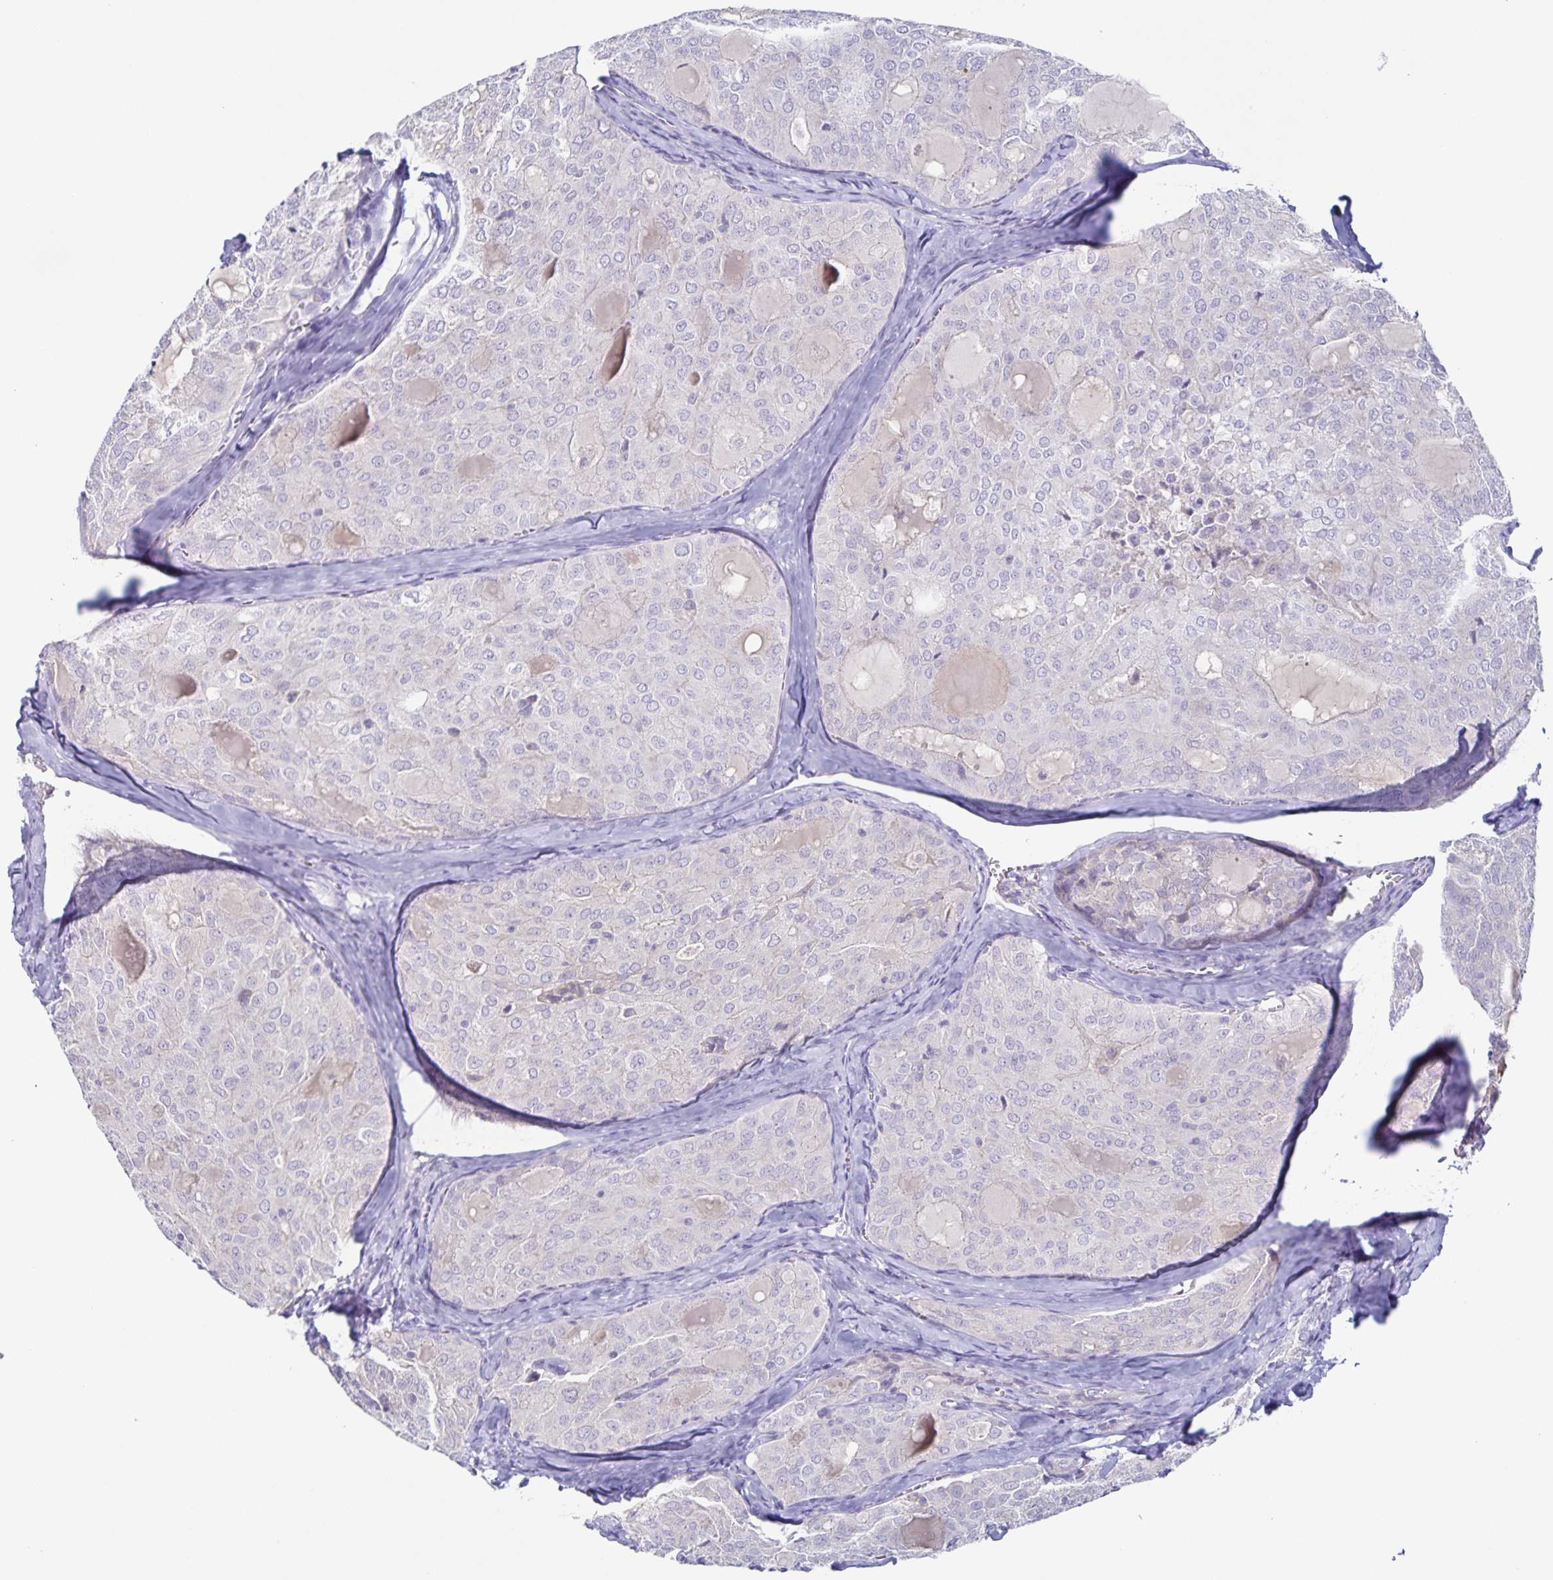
{"staining": {"intensity": "negative", "quantity": "none", "location": "none"}, "tissue": "thyroid cancer", "cell_type": "Tumor cells", "image_type": "cancer", "snomed": [{"axis": "morphology", "description": "Follicular adenoma carcinoma, NOS"}, {"axis": "topography", "description": "Thyroid gland"}], "caption": "An image of thyroid follicular adenoma carcinoma stained for a protein demonstrates no brown staining in tumor cells.", "gene": "RPL36A", "patient": {"sex": "male", "age": 75}}